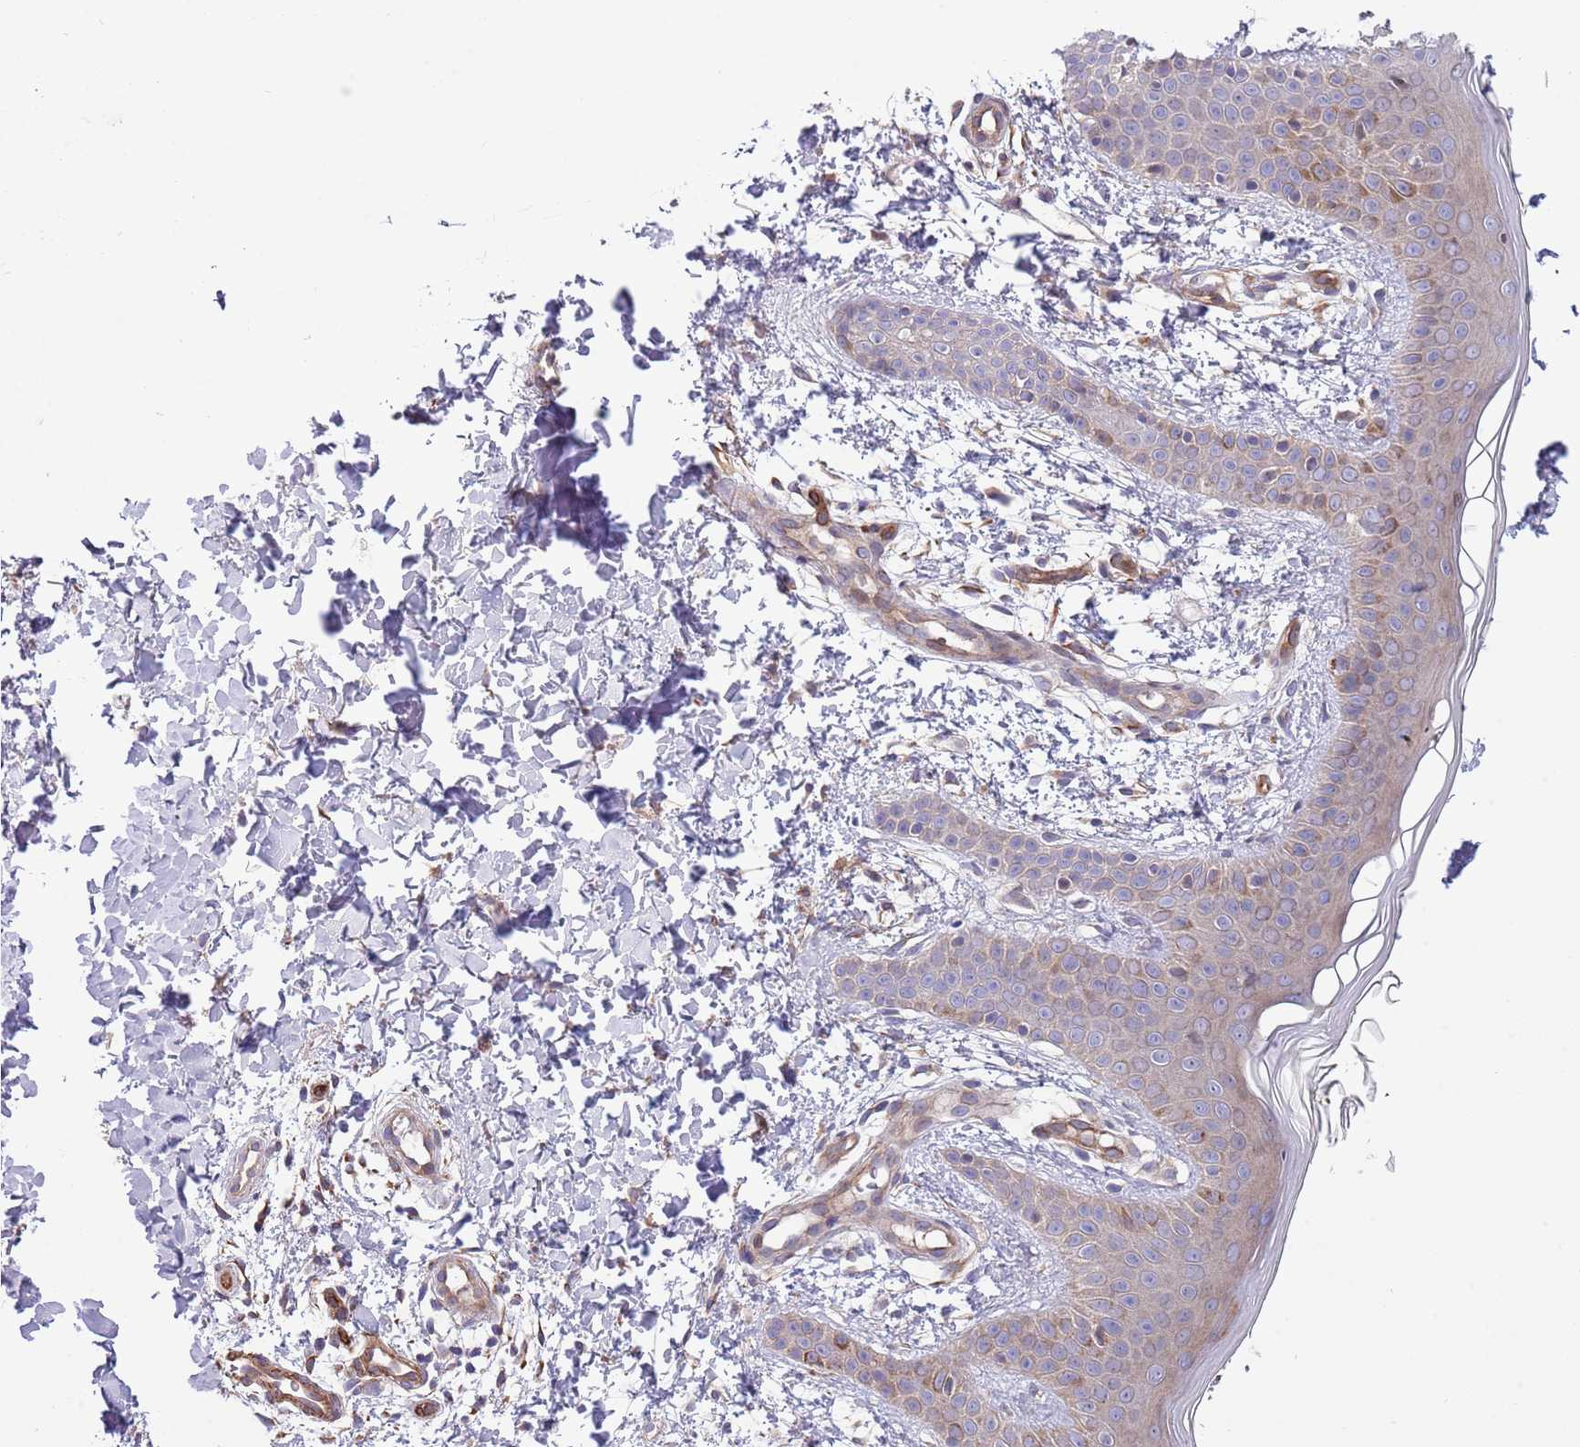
{"staining": {"intensity": "negative", "quantity": "none", "location": "none"}, "tissue": "skin", "cell_type": "Fibroblasts", "image_type": "normal", "snomed": [{"axis": "morphology", "description": "Normal tissue, NOS"}, {"axis": "topography", "description": "Skin"}], "caption": "Immunohistochemical staining of benign skin shows no significant expression in fibroblasts.", "gene": "GAS2L3", "patient": {"sex": "male", "age": 36}}